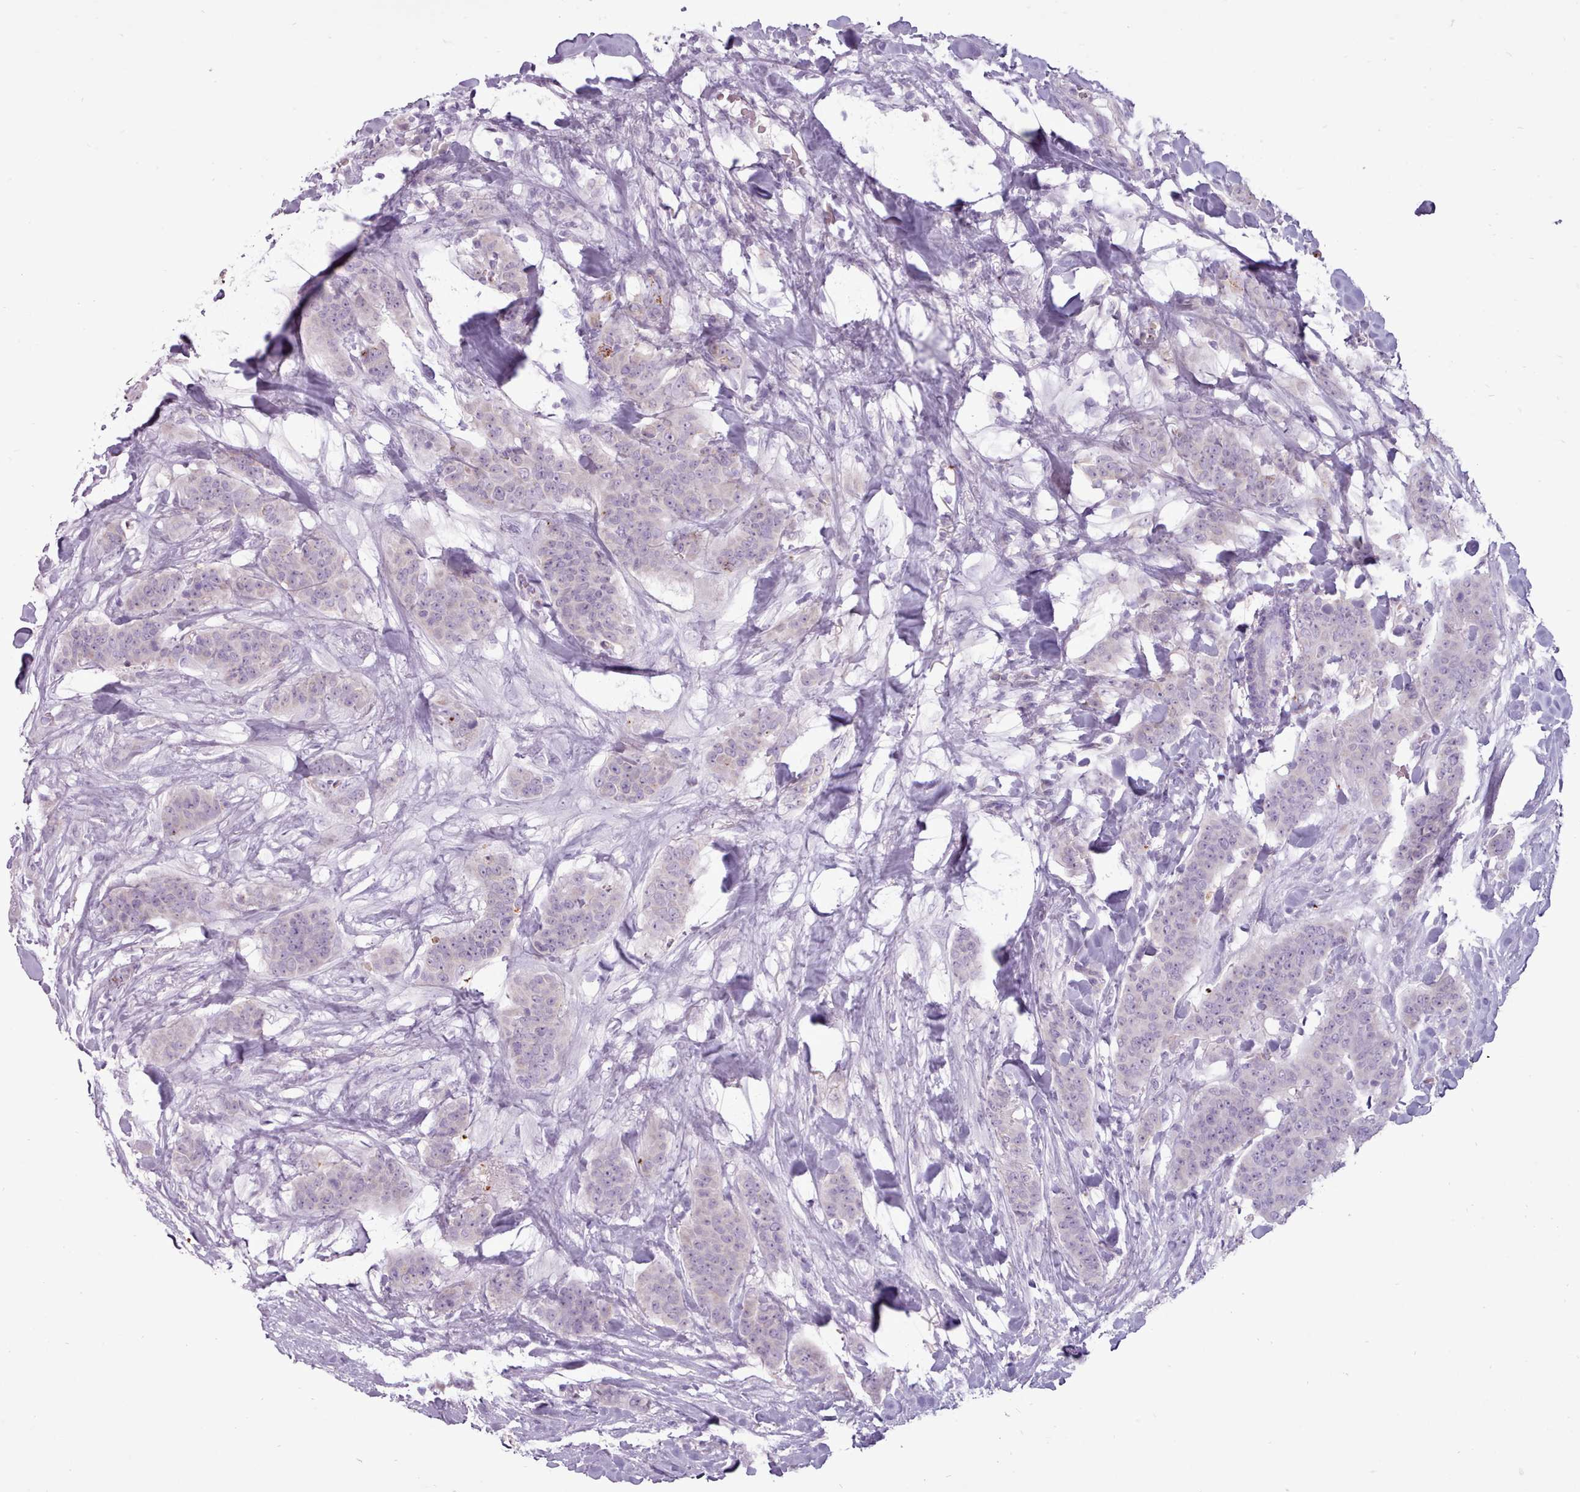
{"staining": {"intensity": "negative", "quantity": "none", "location": "none"}, "tissue": "breast cancer", "cell_type": "Tumor cells", "image_type": "cancer", "snomed": [{"axis": "morphology", "description": "Duct carcinoma"}, {"axis": "topography", "description": "Breast"}], "caption": "There is no significant staining in tumor cells of breast cancer.", "gene": "ATRAID", "patient": {"sex": "female", "age": 40}}